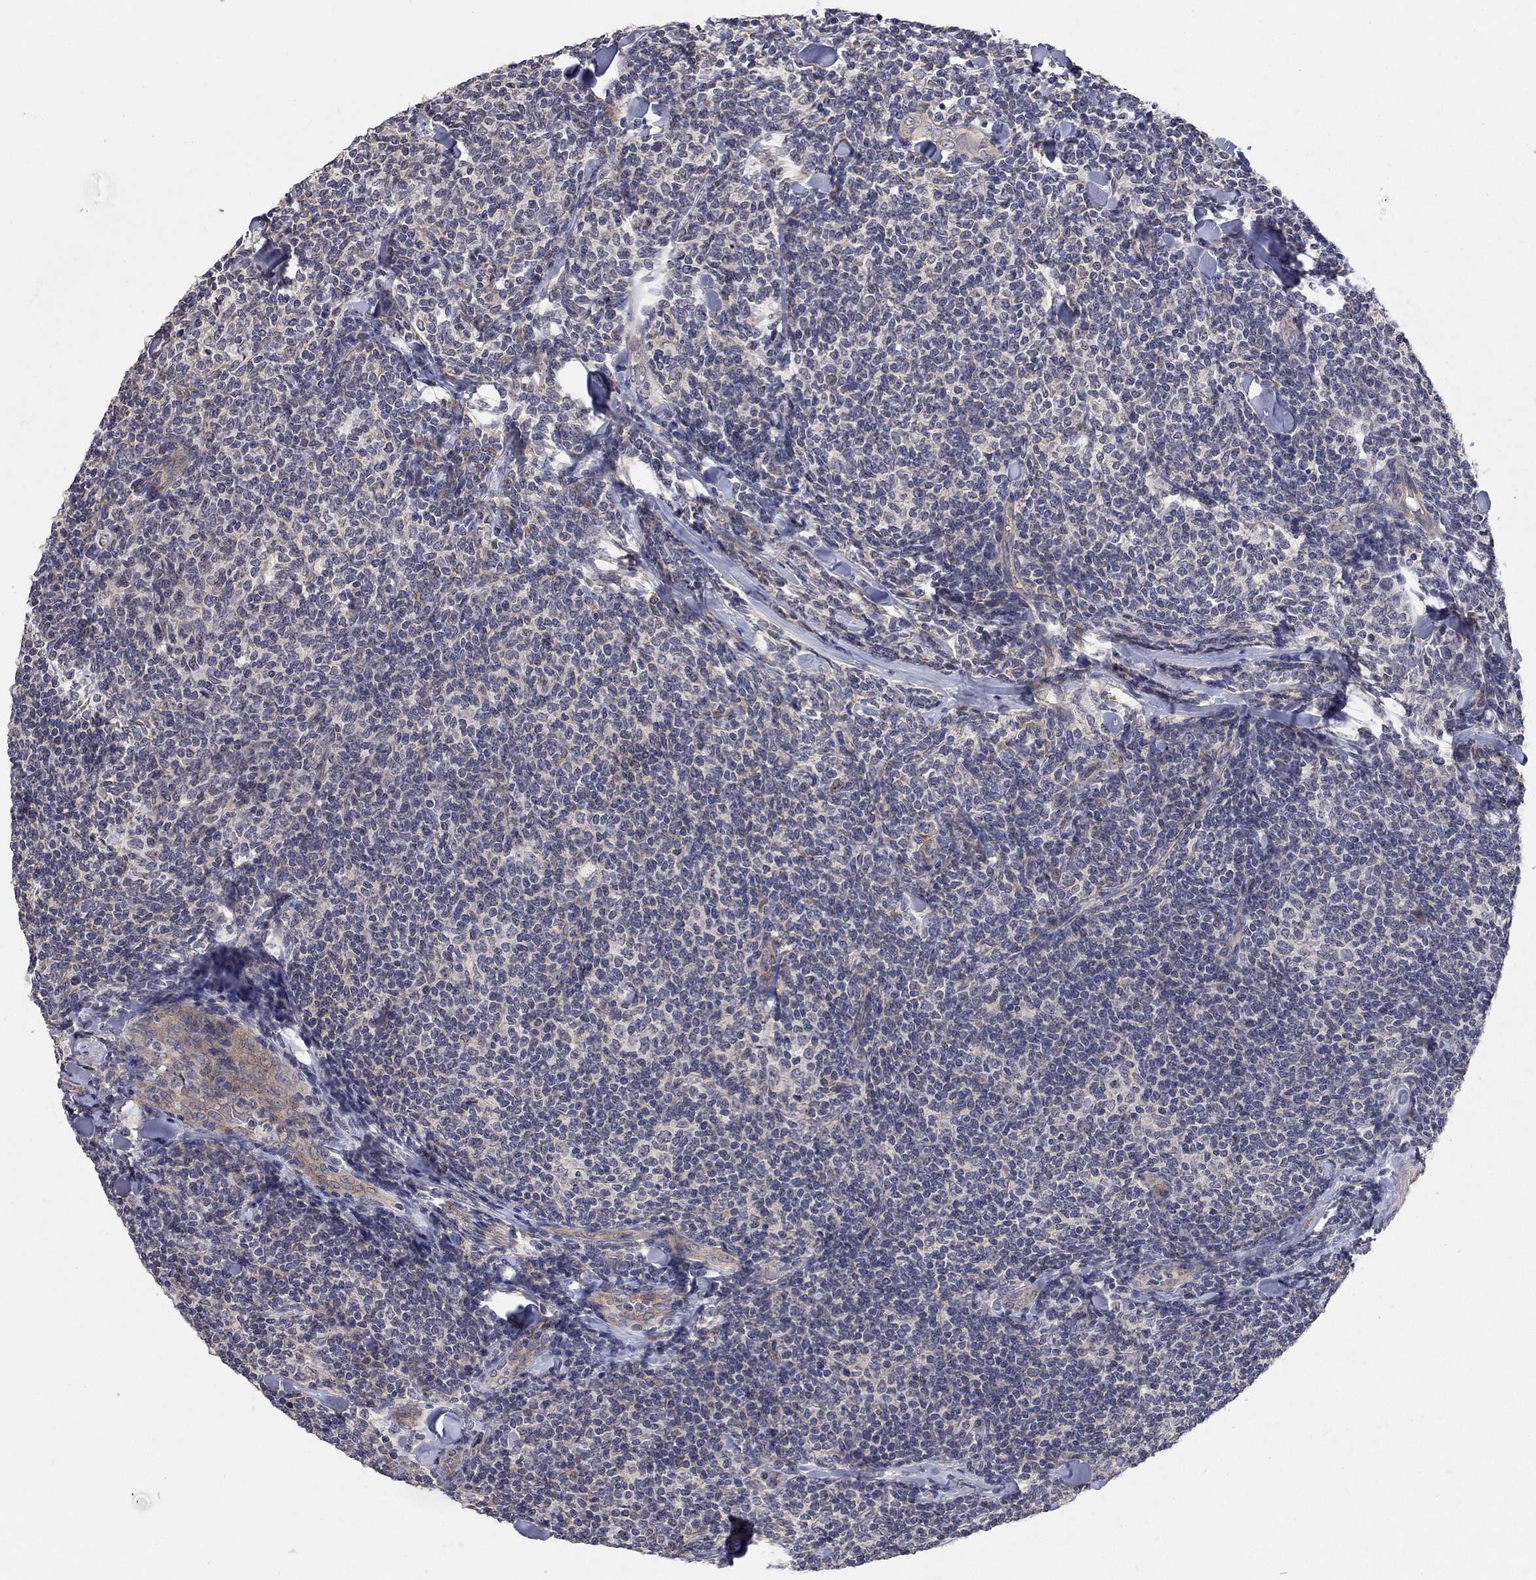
{"staining": {"intensity": "negative", "quantity": "none", "location": "none"}, "tissue": "lymphoma", "cell_type": "Tumor cells", "image_type": "cancer", "snomed": [{"axis": "morphology", "description": "Malignant lymphoma, non-Hodgkin's type, Low grade"}, {"axis": "topography", "description": "Lymph node"}], "caption": "An immunohistochemistry histopathology image of low-grade malignant lymphoma, non-Hodgkin's type is shown. There is no staining in tumor cells of low-grade malignant lymphoma, non-Hodgkin's type.", "gene": "WASF3", "patient": {"sex": "female", "age": 56}}